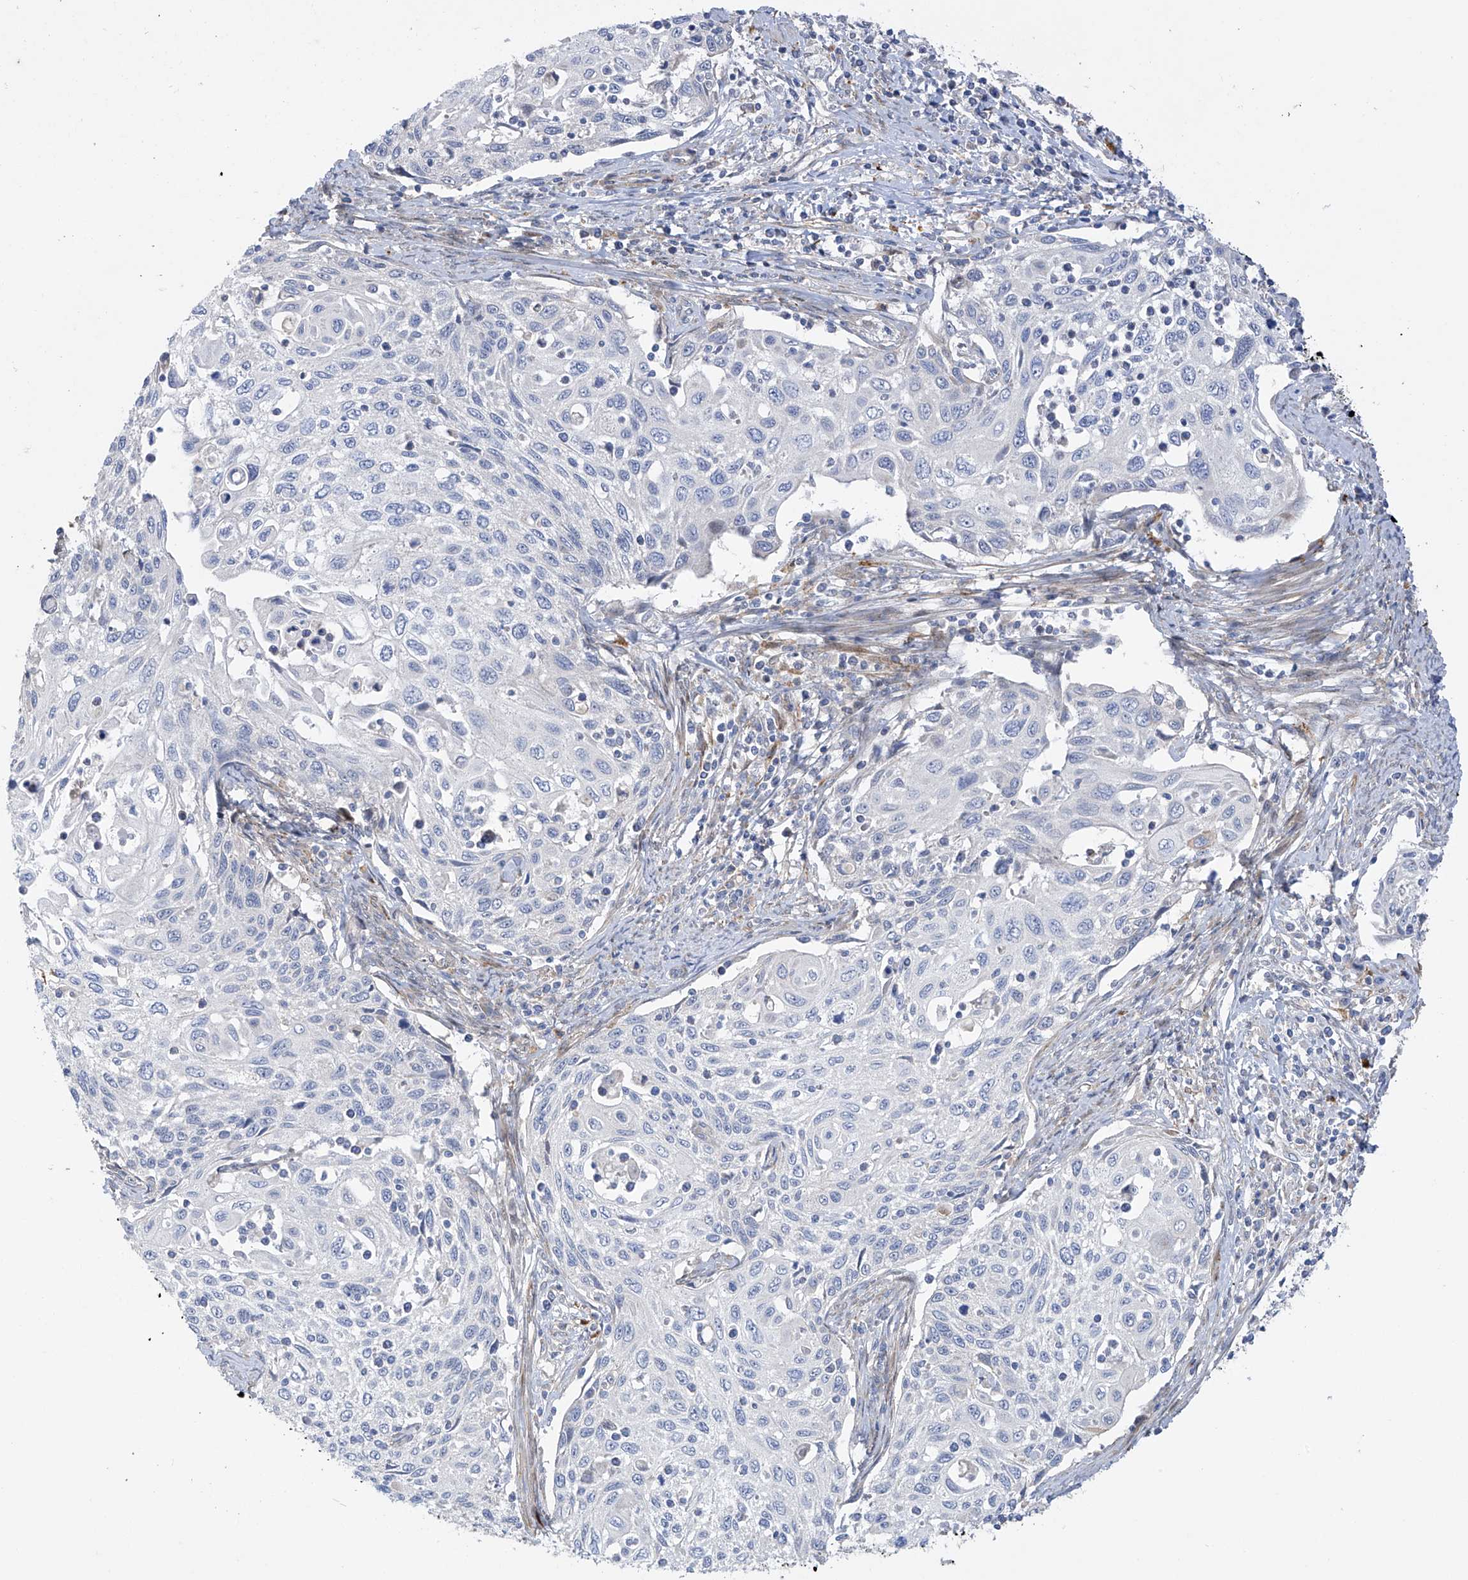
{"staining": {"intensity": "negative", "quantity": "none", "location": "none"}, "tissue": "cervical cancer", "cell_type": "Tumor cells", "image_type": "cancer", "snomed": [{"axis": "morphology", "description": "Squamous cell carcinoma, NOS"}, {"axis": "topography", "description": "Cervix"}], "caption": "This is an IHC histopathology image of human cervical squamous cell carcinoma. There is no expression in tumor cells.", "gene": "ZNF641", "patient": {"sex": "female", "age": 70}}